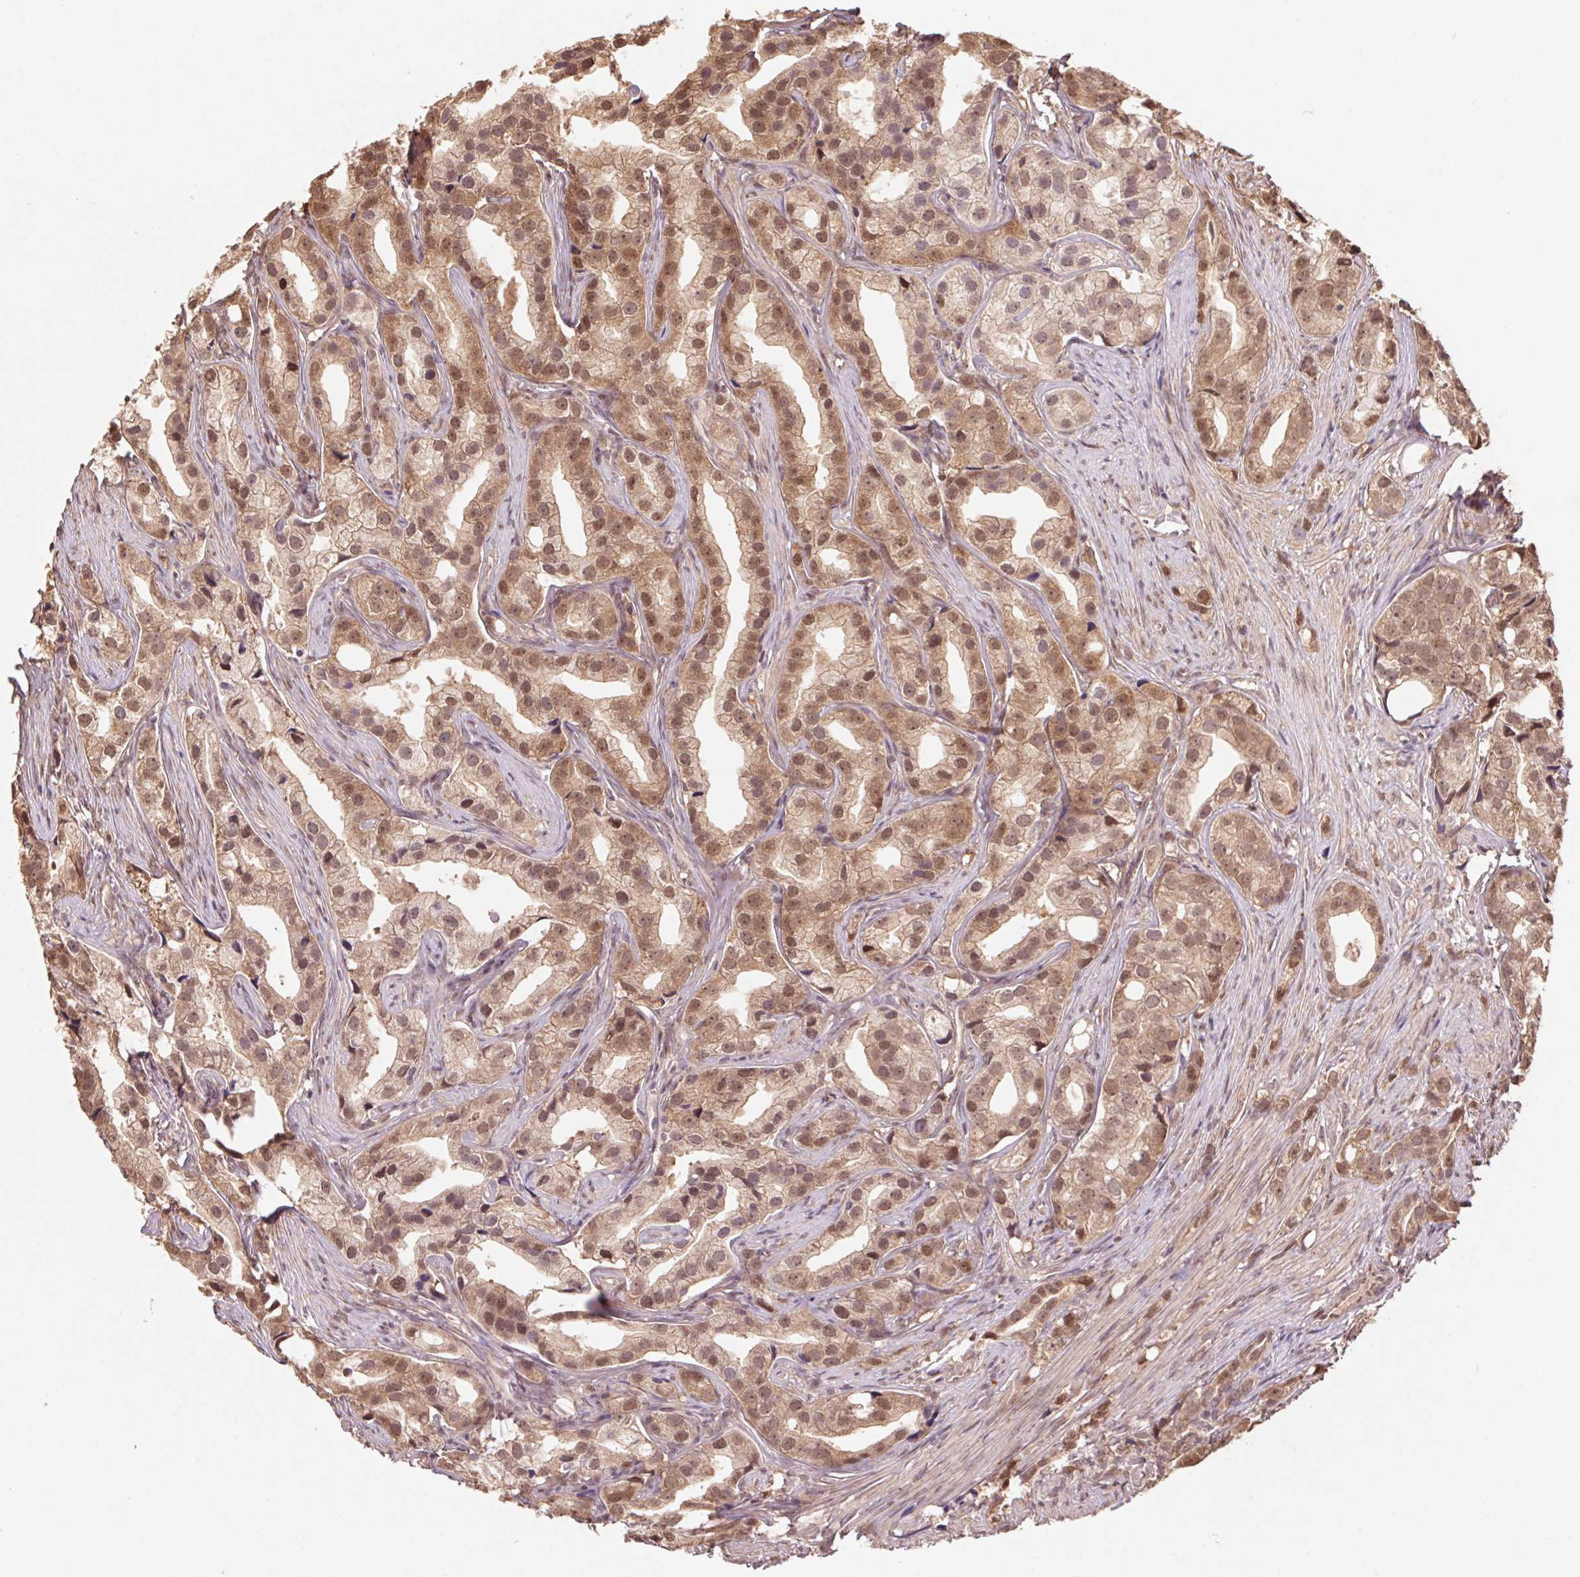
{"staining": {"intensity": "moderate", "quantity": ">75%", "location": "cytoplasmic/membranous,nuclear"}, "tissue": "prostate cancer", "cell_type": "Tumor cells", "image_type": "cancer", "snomed": [{"axis": "morphology", "description": "Adenocarcinoma, High grade"}, {"axis": "topography", "description": "Prostate"}], "caption": "About >75% of tumor cells in prostate cancer exhibit moderate cytoplasmic/membranous and nuclear protein expression as visualized by brown immunohistochemical staining.", "gene": "CUTA", "patient": {"sex": "male", "age": 75}}